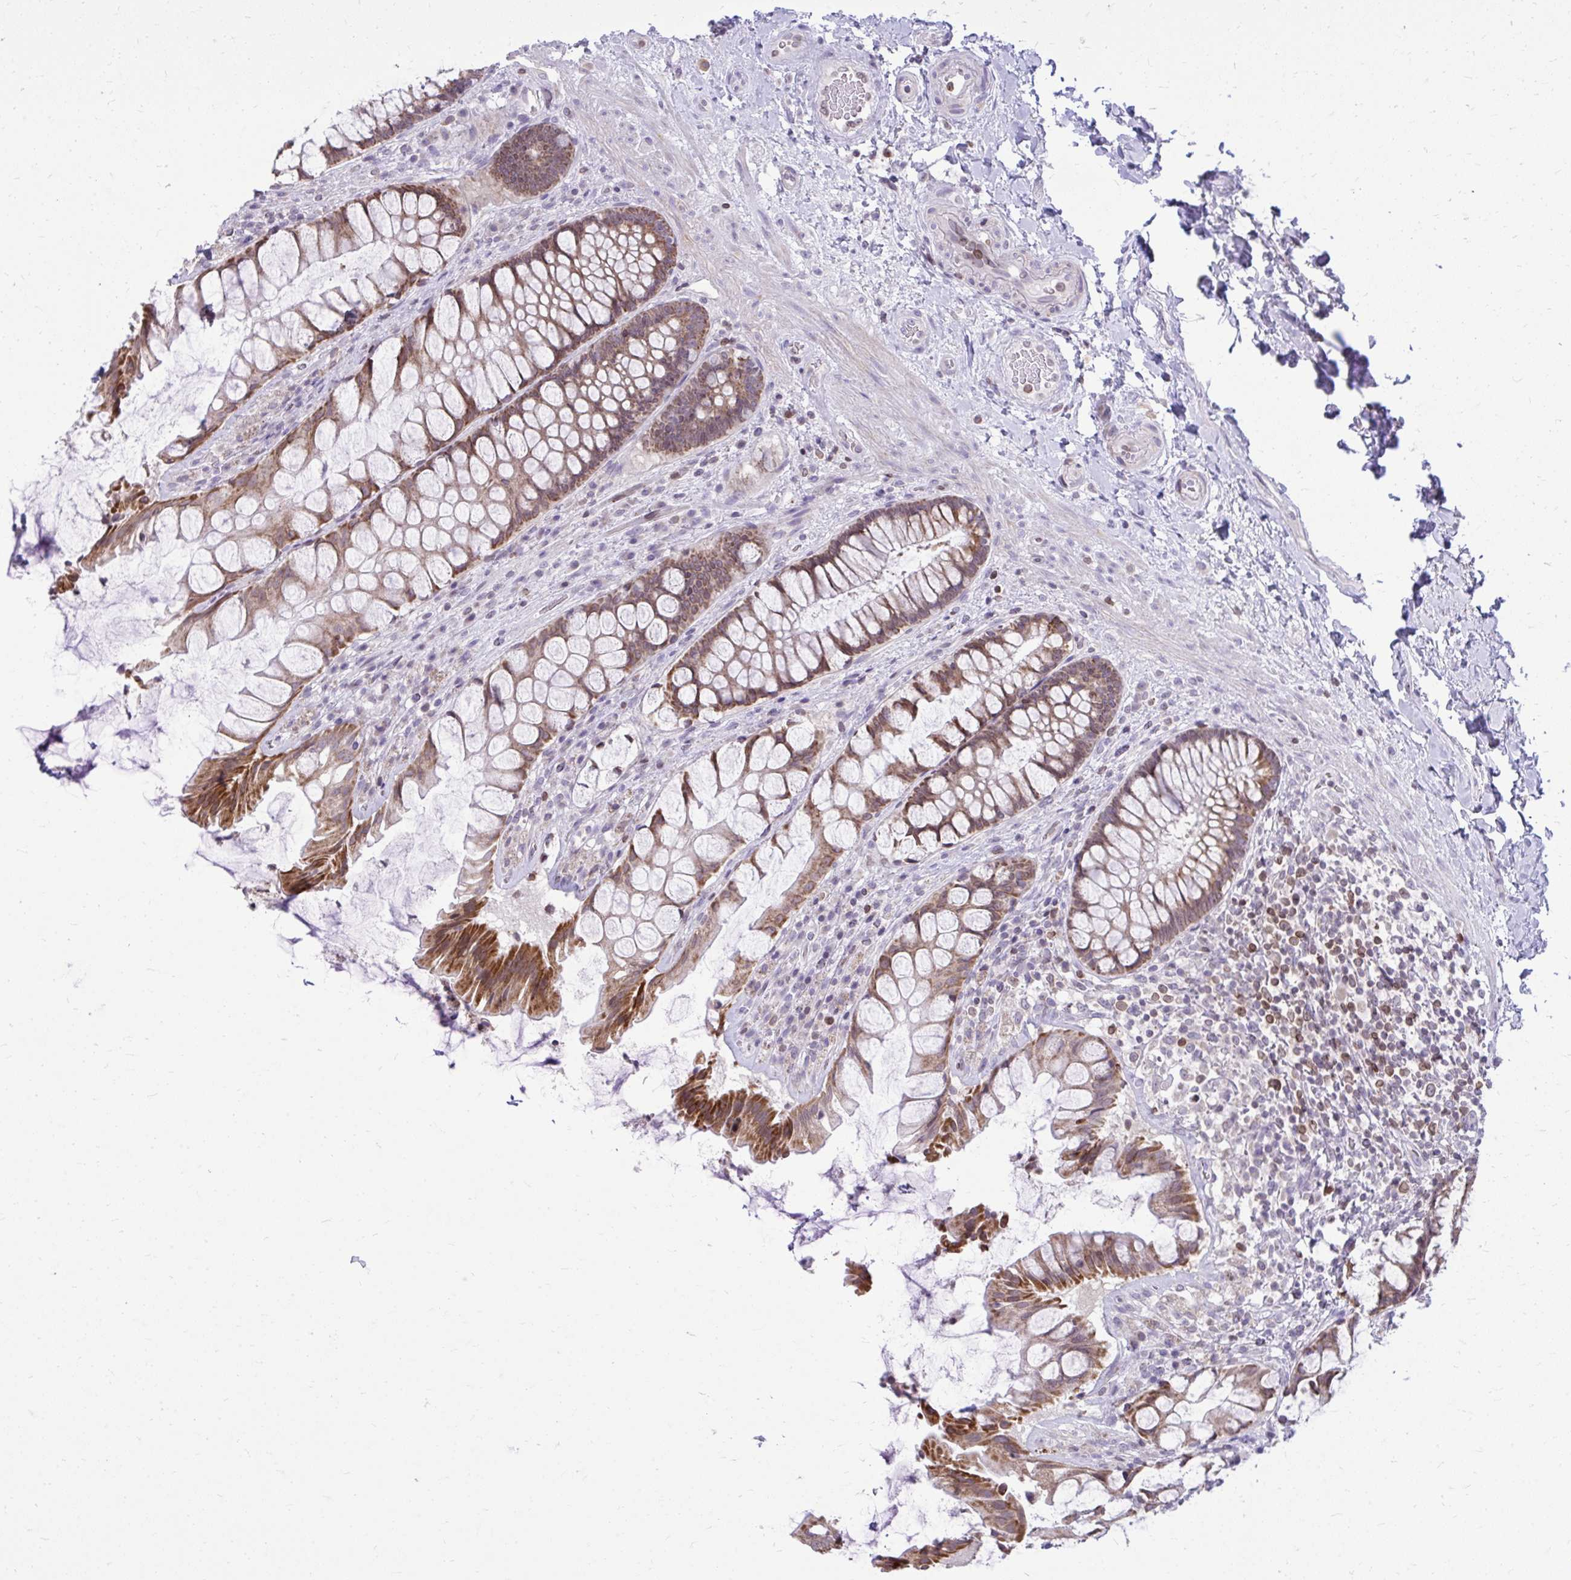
{"staining": {"intensity": "moderate", "quantity": ">75%", "location": "cytoplasmic/membranous"}, "tissue": "rectum", "cell_type": "Glandular cells", "image_type": "normal", "snomed": [{"axis": "morphology", "description": "Normal tissue, NOS"}, {"axis": "topography", "description": "Rectum"}], "caption": "A histopathology image showing moderate cytoplasmic/membranous expression in about >75% of glandular cells in normal rectum, as visualized by brown immunohistochemical staining.", "gene": "RPS6KA2", "patient": {"sex": "female", "age": 58}}